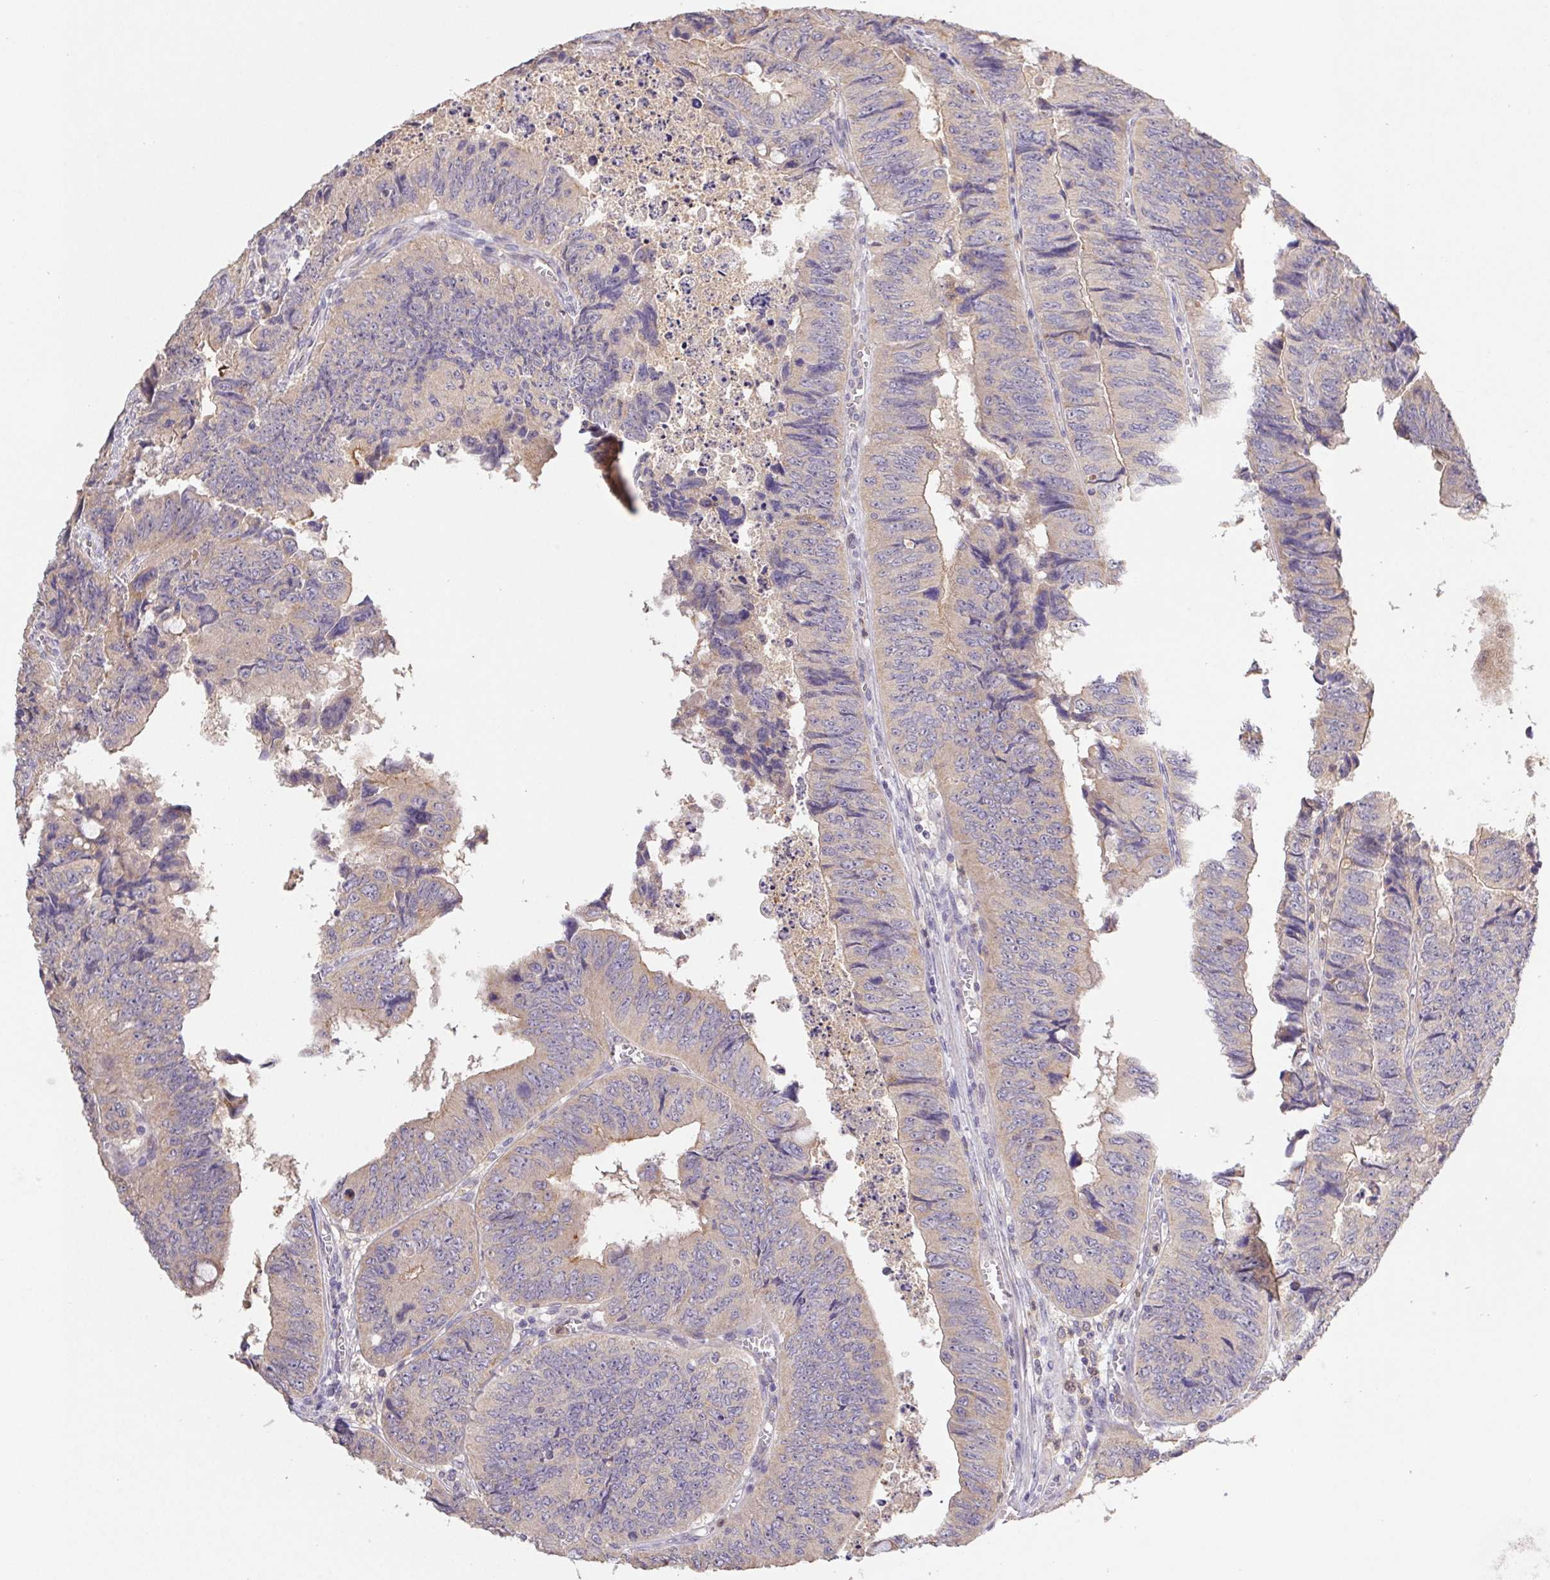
{"staining": {"intensity": "weak", "quantity": "25%-75%", "location": "cytoplasmic/membranous"}, "tissue": "colorectal cancer", "cell_type": "Tumor cells", "image_type": "cancer", "snomed": [{"axis": "morphology", "description": "Adenocarcinoma, NOS"}, {"axis": "topography", "description": "Colon"}], "caption": "Protein positivity by IHC exhibits weak cytoplasmic/membranous positivity in approximately 25%-75% of tumor cells in adenocarcinoma (colorectal).", "gene": "RAB11A", "patient": {"sex": "female", "age": 84}}